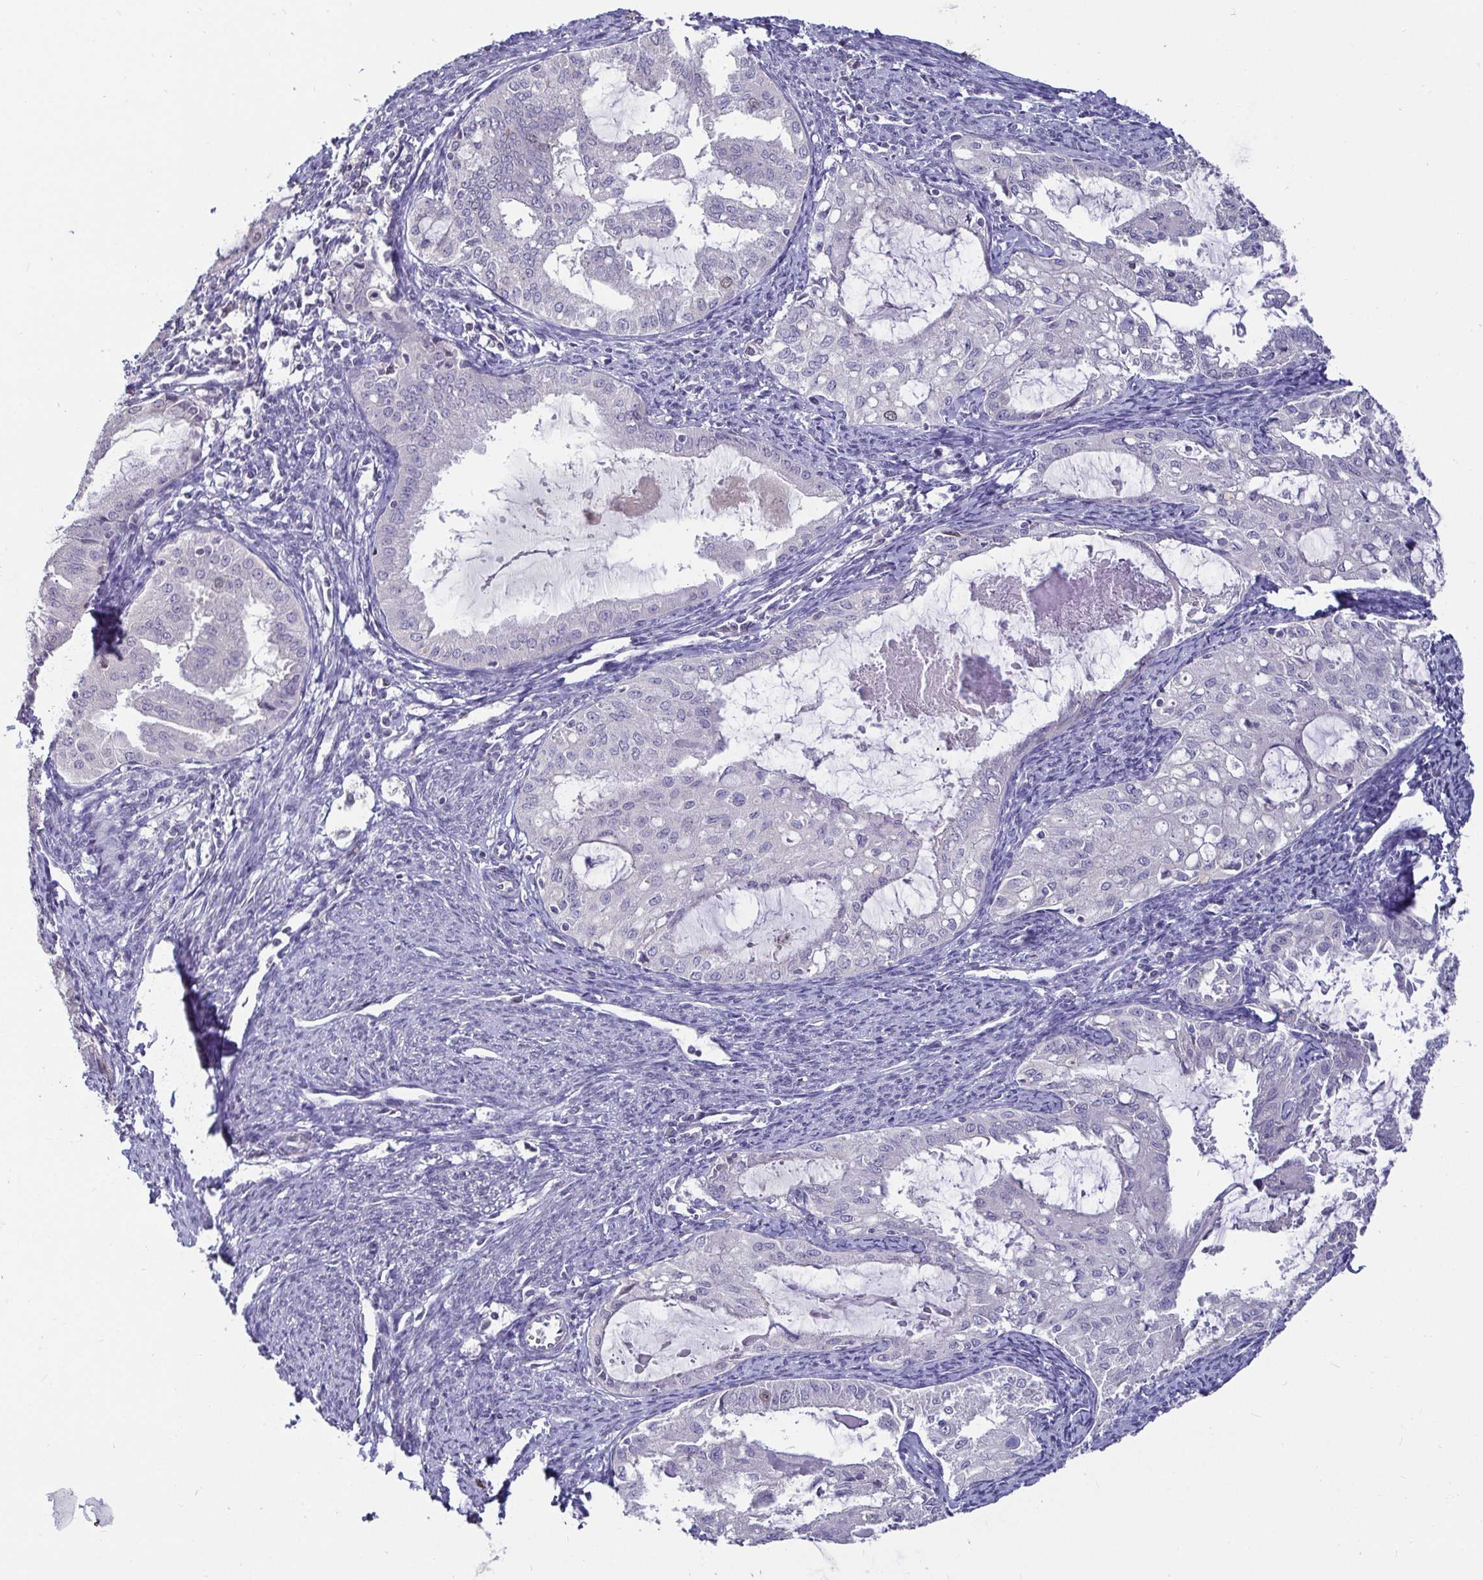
{"staining": {"intensity": "negative", "quantity": "none", "location": "none"}, "tissue": "endometrial cancer", "cell_type": "Tumor cells", "image_type": "cancer", "snomed": [{"axis": "morphology", "description": "Adenocarcinoma, NOS"}, {"axis": "topography", "description": "Endometrium"}], "caption": "A high-resolution image shows immunohistochemistry (IHC) staining of endometrial cancer (adenocarcinoma), which displays no significant positivity in tumor cells.", "gene": "ANLN", "patient": {"sex": "female", "age": 70}}